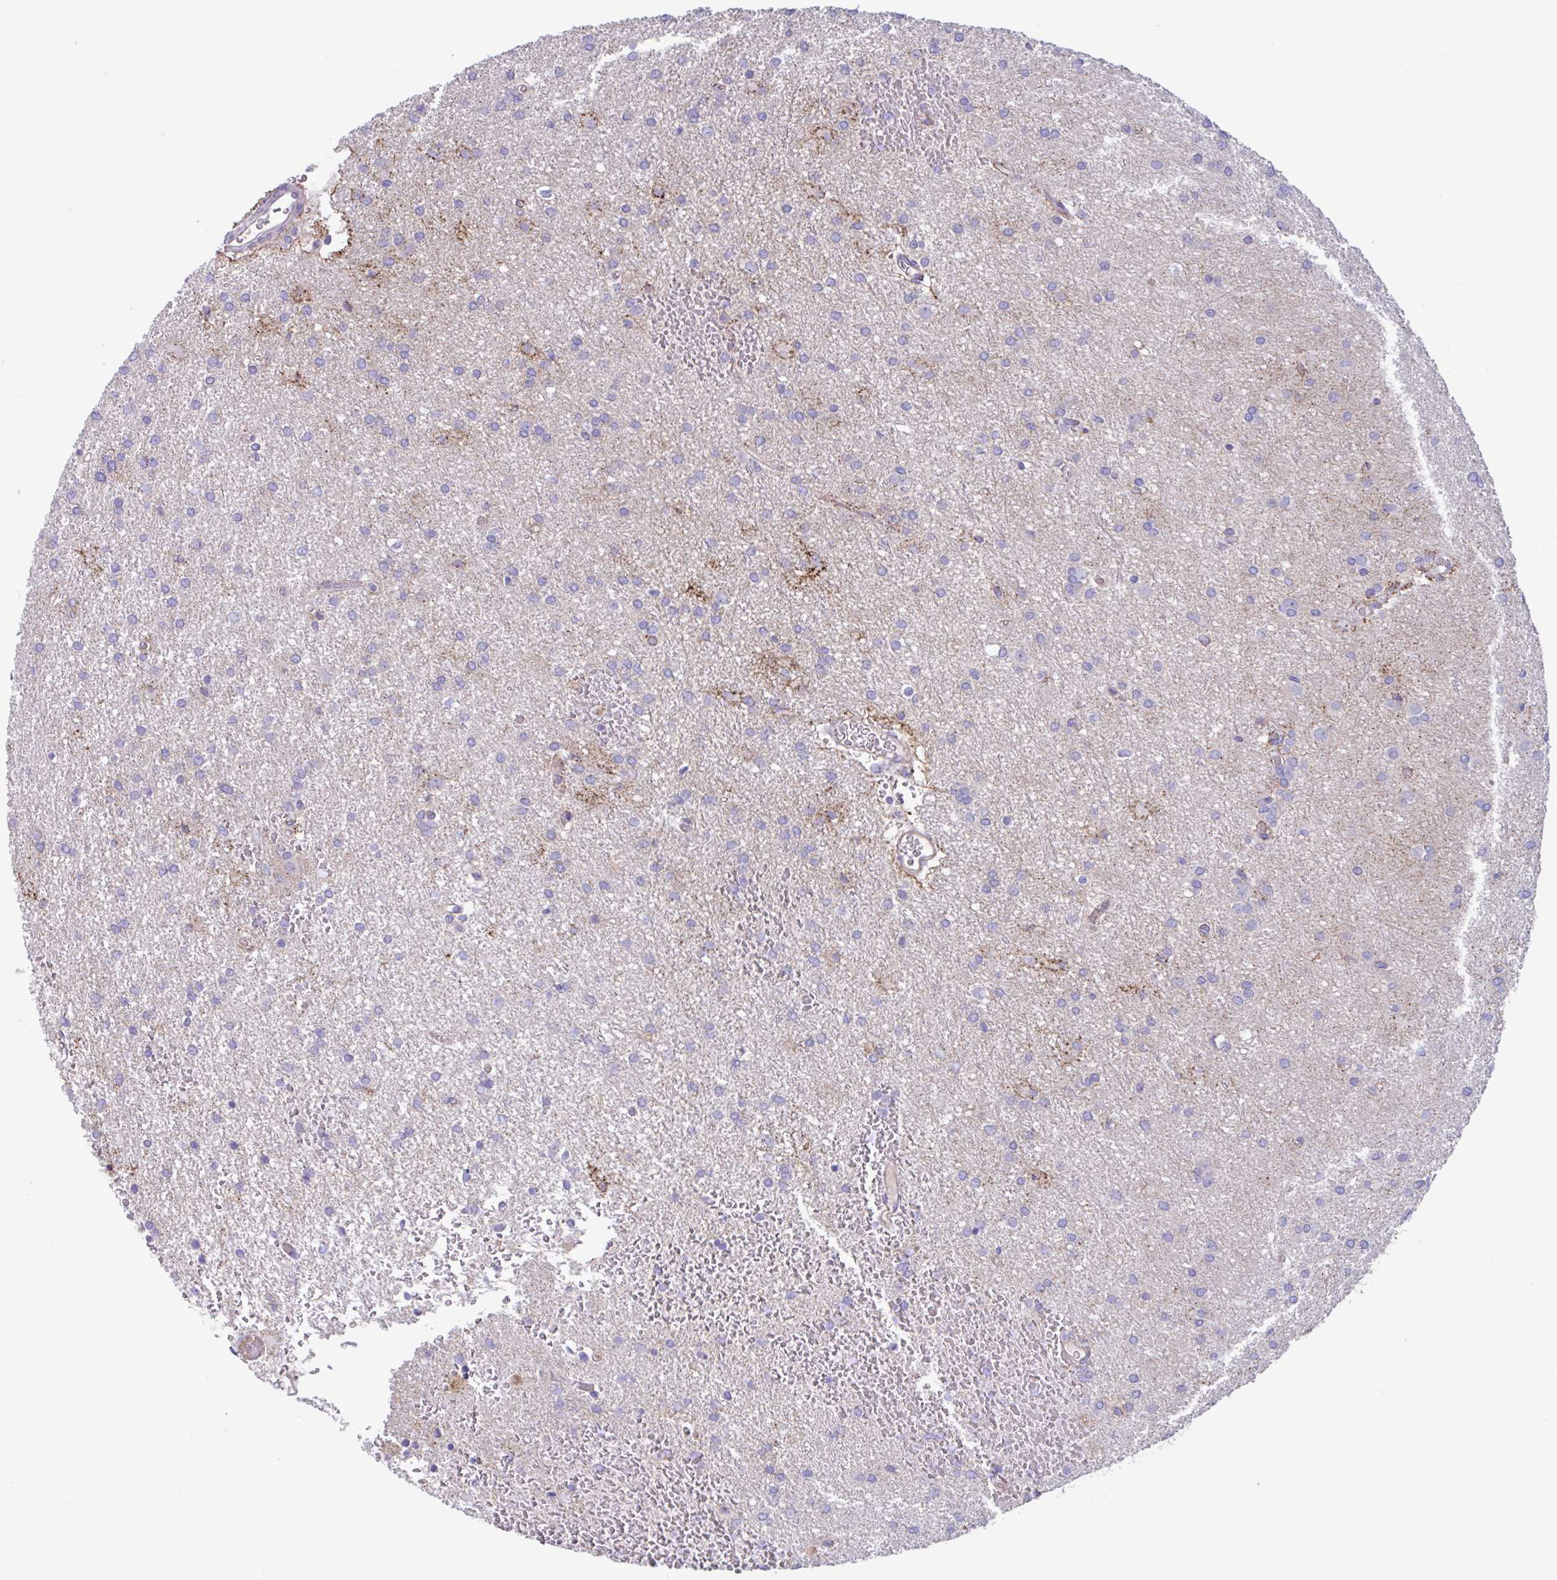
{"staining": {"intensity": "negative", "quantity": "none", "location": "none"}, "tissue": "glioma", "cell_type": "Tumor cells", "image_type": "cancer", "snomed": [{"axis": "morphology", "description": "Glioma, malignant, High grade"}, {"axis": "topography", "description": "Brain"}], "caption": "Human glioma stained for a protein using immunohistochemistry (IHC) exhibits no expression in tumor cells.", "gene": "SLC66A1", "patient": {"sex": "female", "age": 50}}